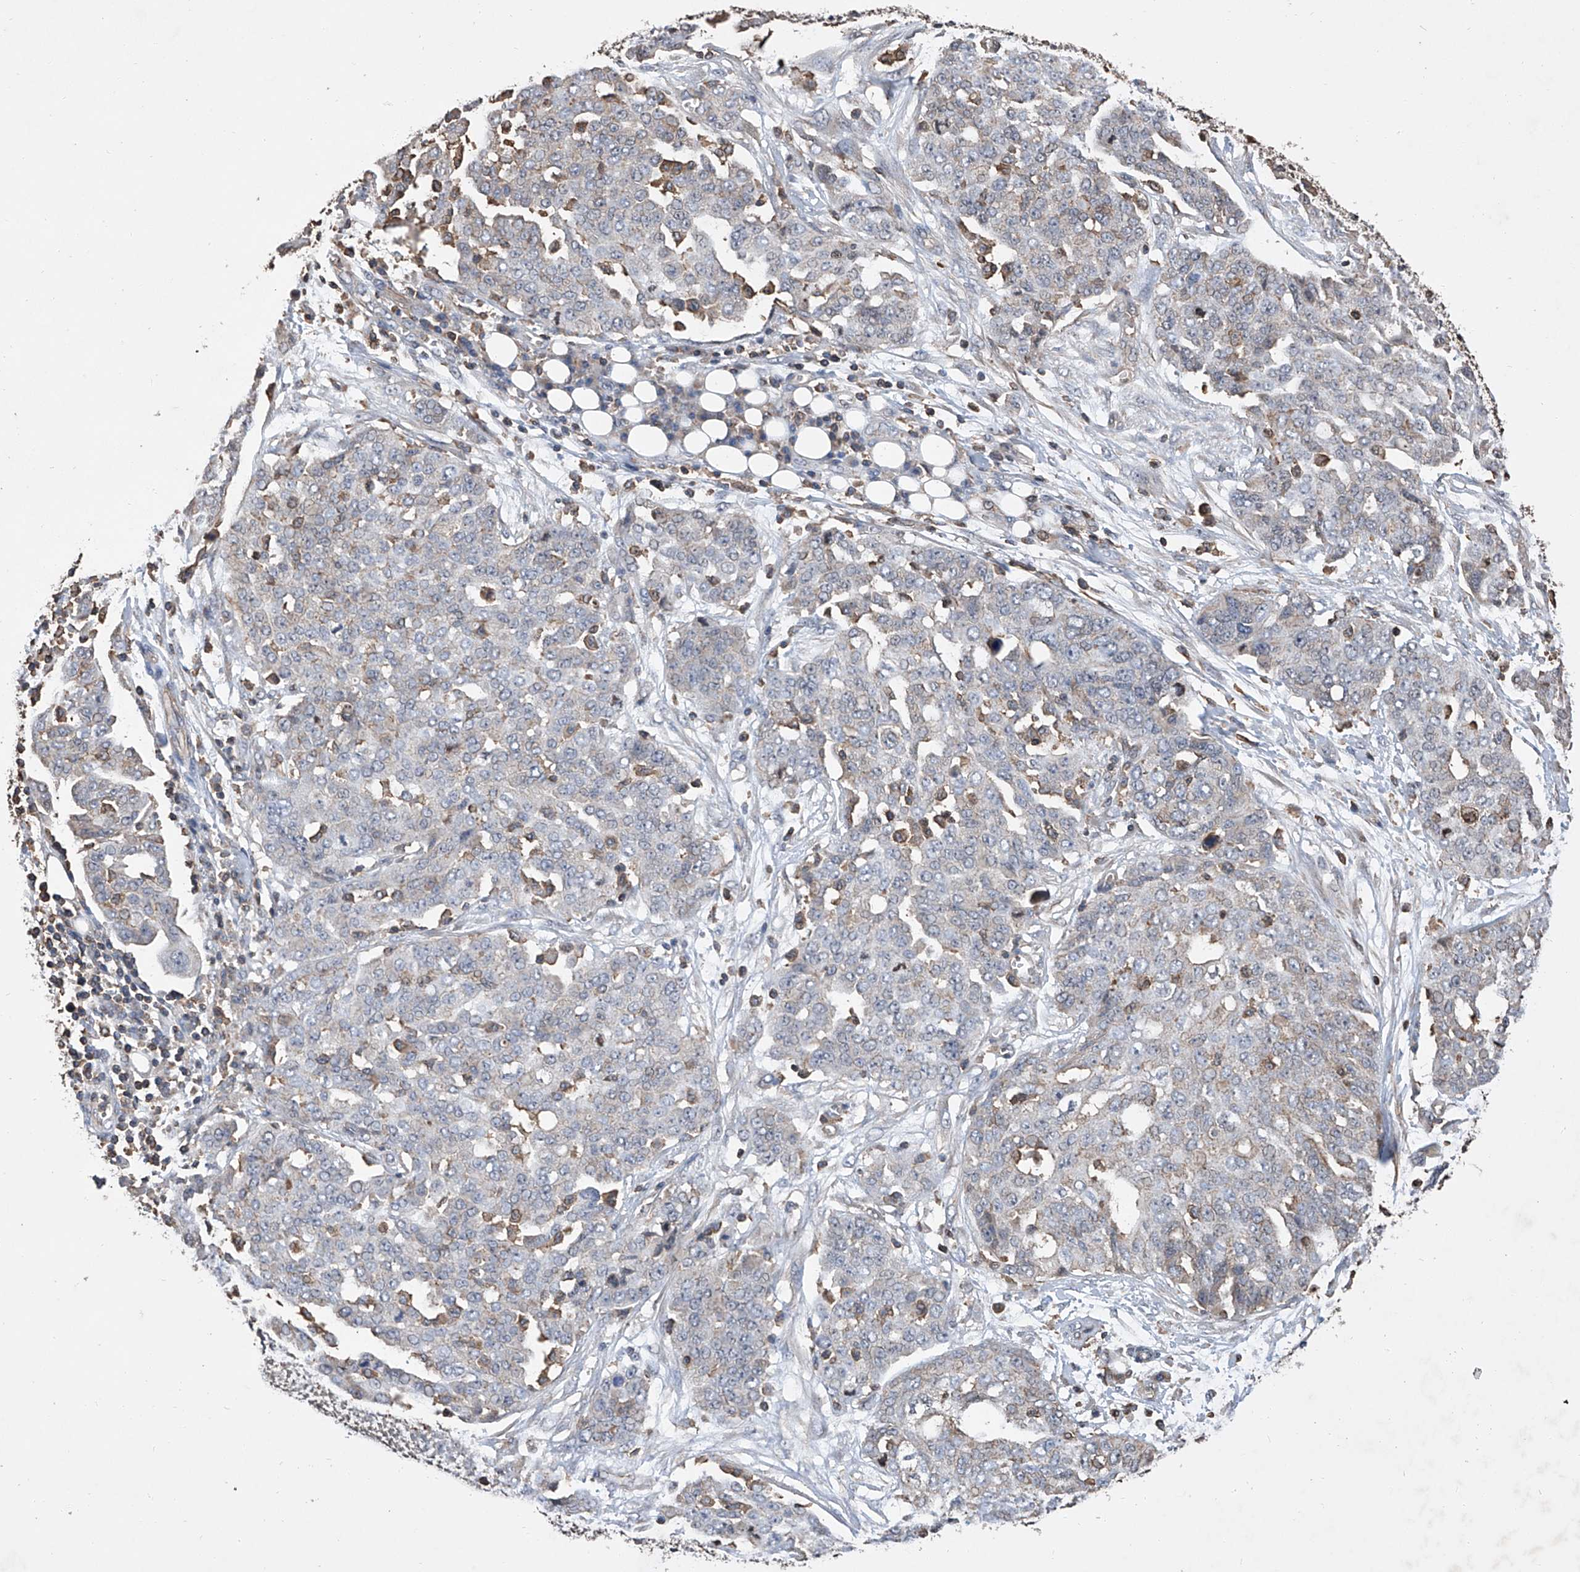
{"staining": {"intensity": "negative", "quantity": "none", "location": "none"}, "tissue": "ovarian cancer", "cell_type": "Tumor cells", "image_type": "cancer", "snomed": [{"axis": "morphology", "description": "Cystadenocarcinoma, serous, NOS"}, {"axis": "topography", "description": "Soft tissue"}, {"axis": "topography", "description": "Ovary"}], "caption": "The immunohistochemistry micrograph has no significant staining in tumor cells of ovarian serous cystadenocarcinoma tissue.", "gene": "GPT", "patient": {"sex": "female", "age": 57}}